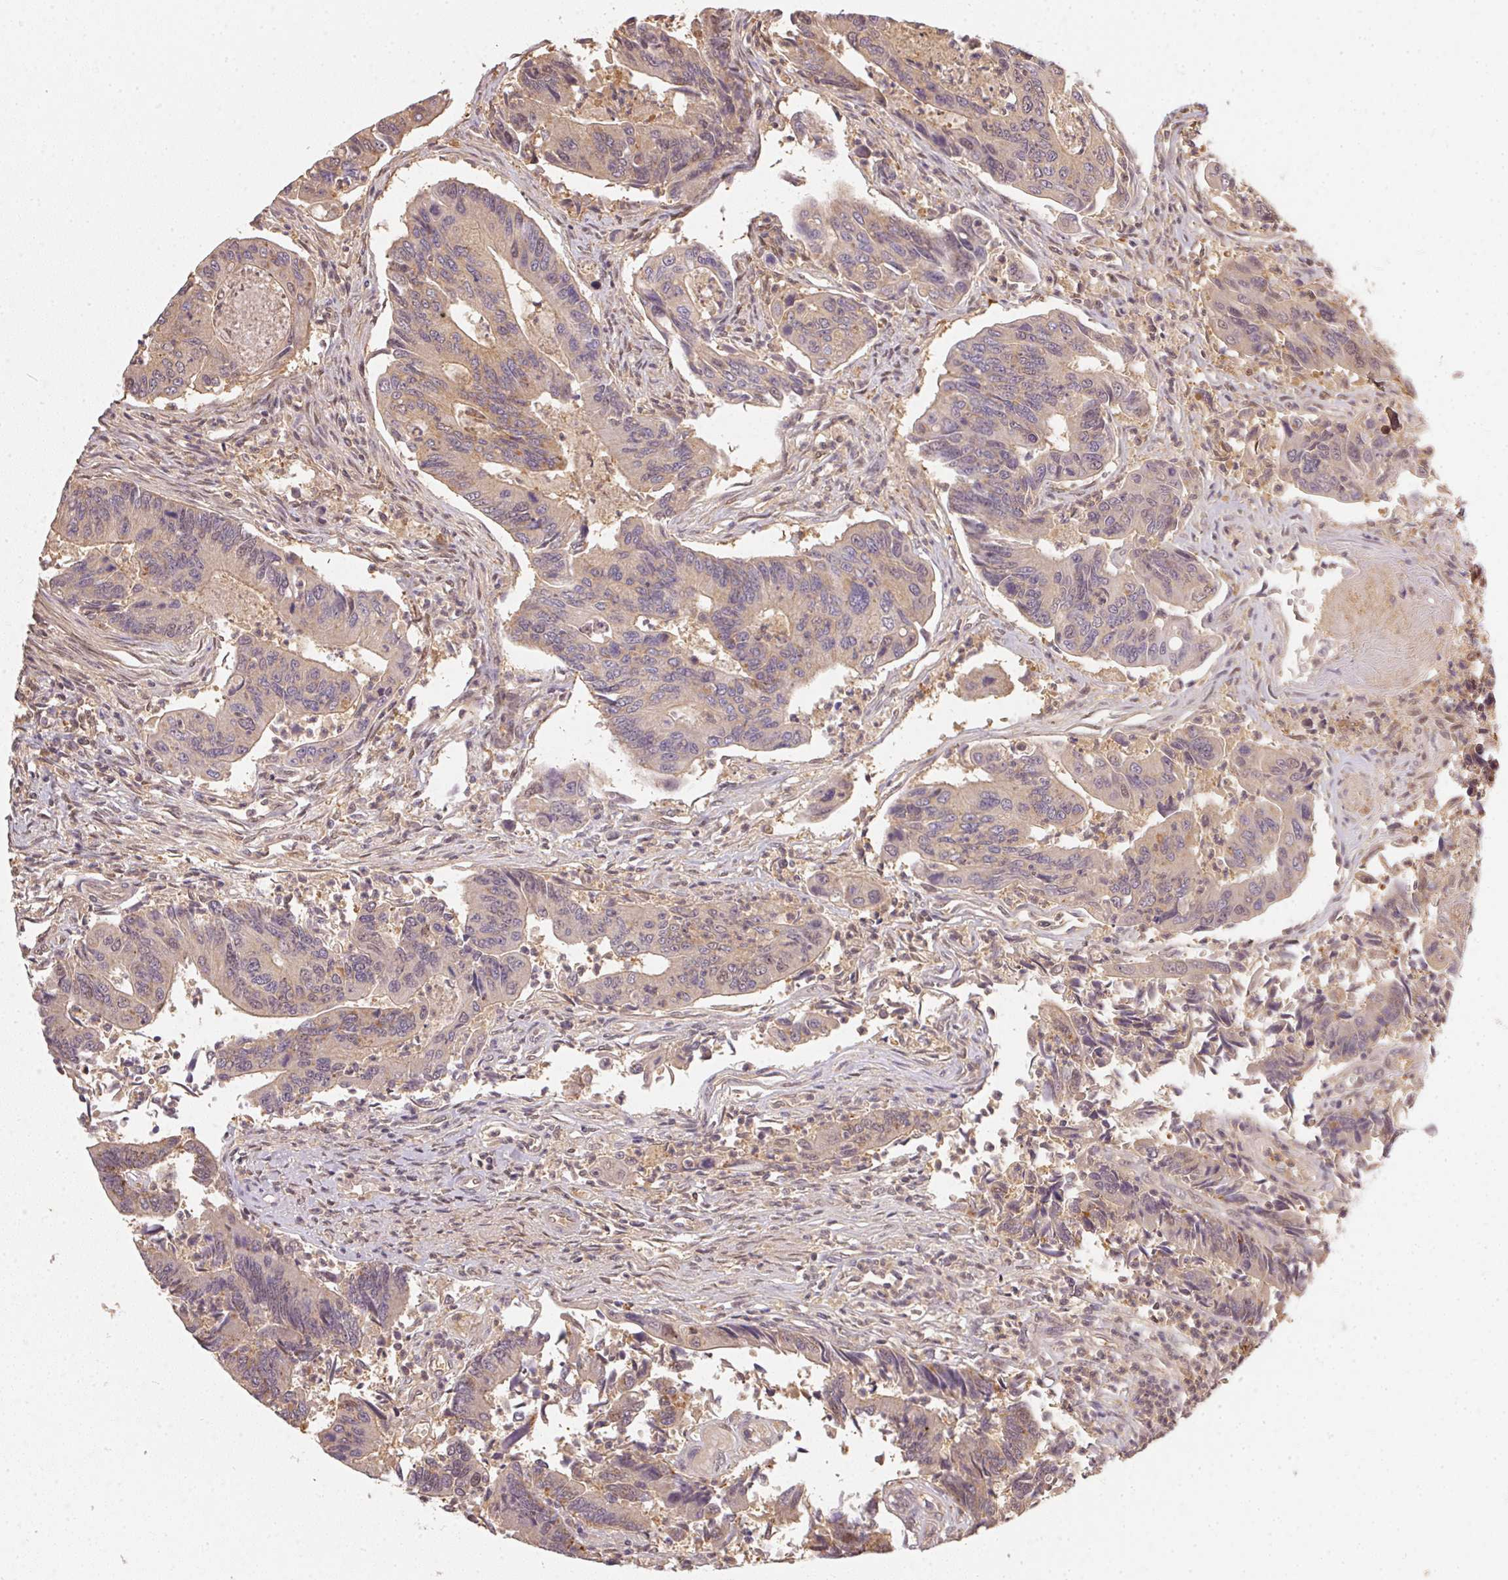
{"staining": {"intensity": "weak", "quantity": "<25%", "location": "cytoplasmic/membranous"}, "tissue": "colorectal cancer", "cell_type": "Tumor cells", "image_type": "cancer", "snomed": [{"axis": "morphology", "description": "Adenocarcinoma, NOS"}, {"axis": "topography", "description": "Colon"}], "caption": "A high-resolution image shows IHC staining of colorectal adenocarcinoma, which exhibits no significant positivity in tumor cells. (DAB immunohistochemistry visualized using brightfield microscopy, high magnification).", "gene": "BLMH", "patient": {"sex": "female", "age": 67}}